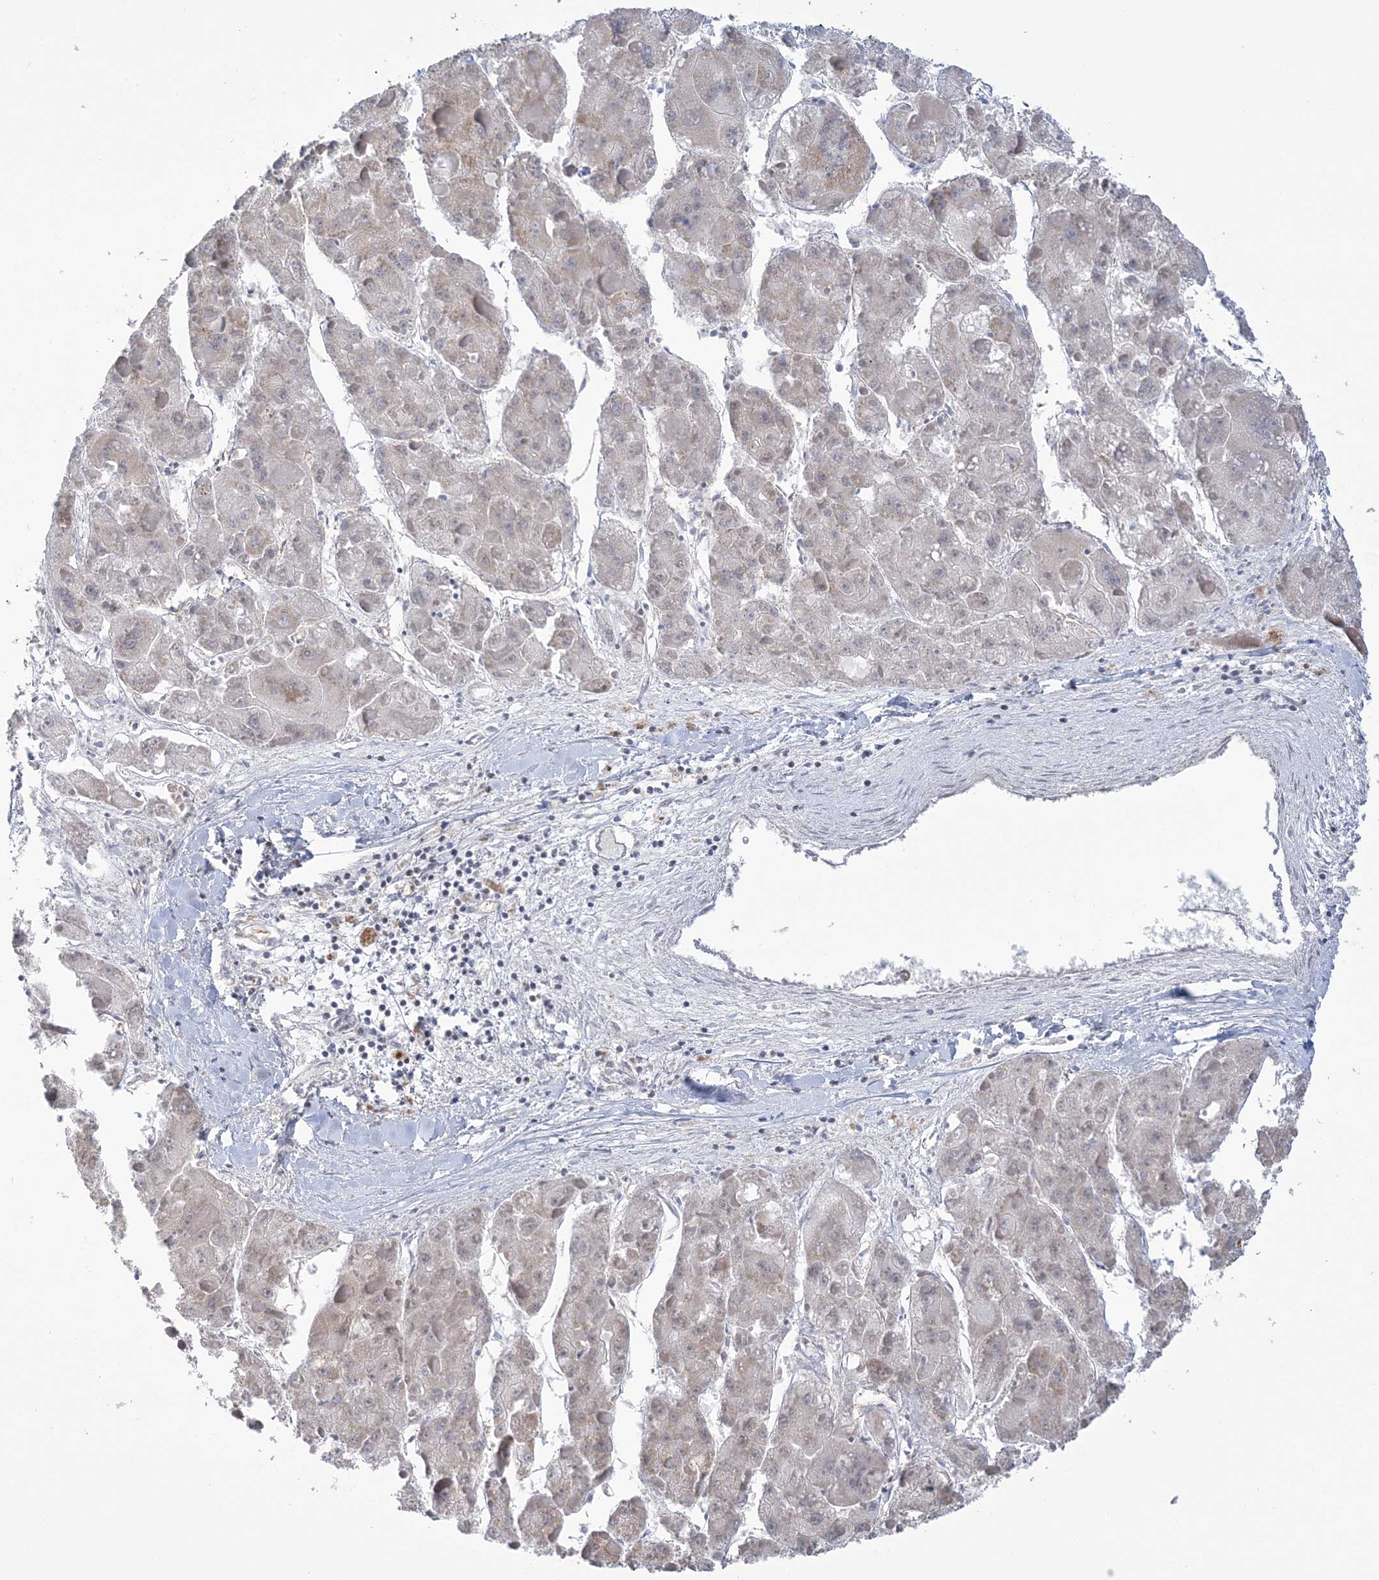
{"staining": {"intensity": "negative", "quantity": "none", "location": "none"}, "tissue": "liver cancer", "cell_type": "Tumor cells", "image_type": "cancer", "snomed": [{"axis": "morphology", "description": "Carcinoma, Hepatocellular, NOS"}, {"axis": "topography", "description": "Liver"}], "caption": "High magnification brightfield microscopy of liver cancer stained with DAB (3,3'-diaminobenzidine) (brown) and counterstained with hematoxylin (blue): tumor cells show no significant staining.", "gene": "FARSB", "patient": {"sex": "female", "age": 73}}